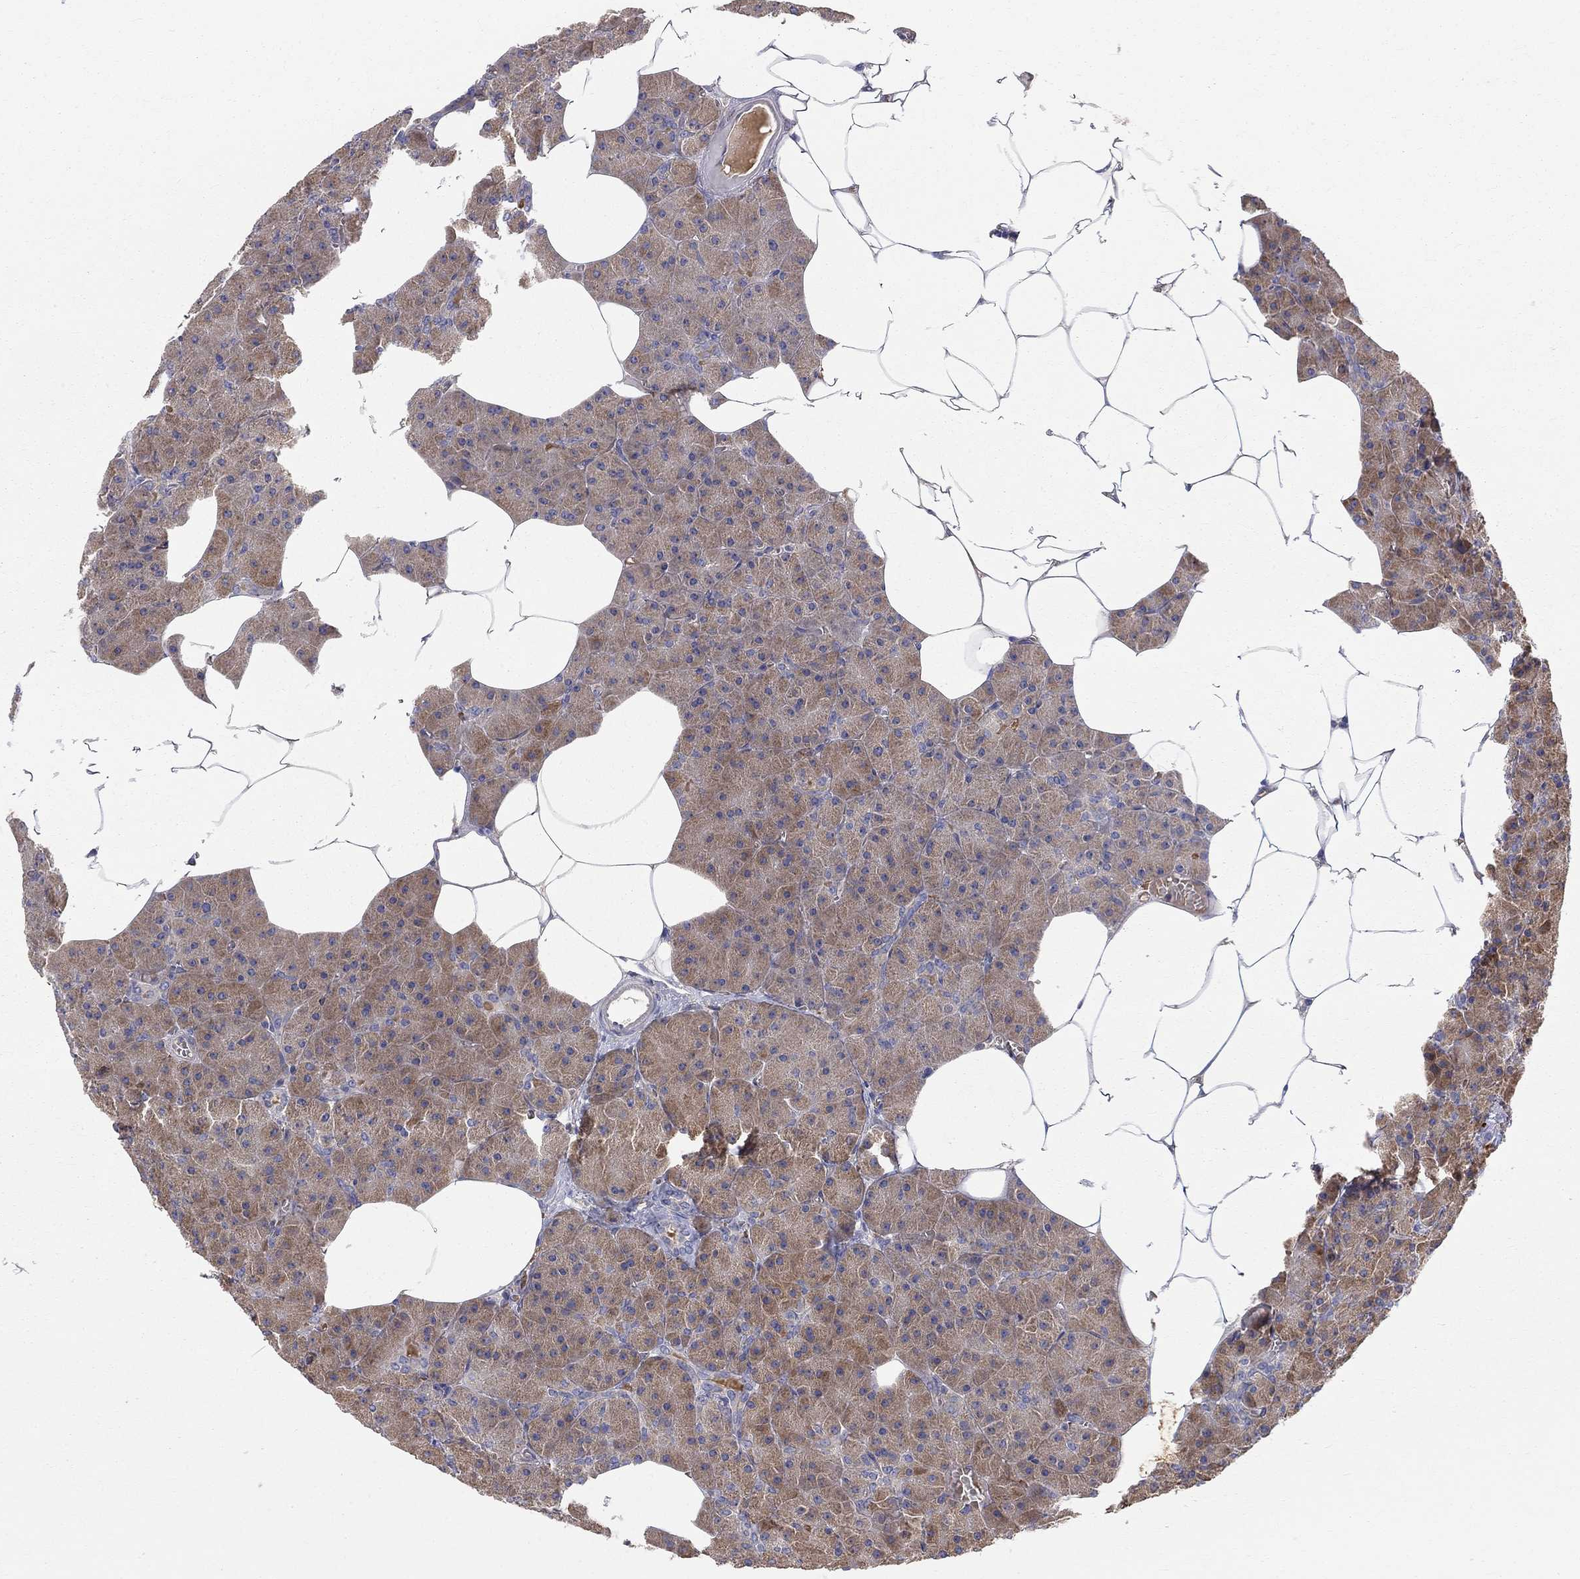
{"staining": {"intensity": "moderate", "quantity": ">75%", "location": "cytoplasmic/membranous"}, "tissue": "pancreas", "cell_type": "Exocrine glandular cells", "image_type": "normal", "snomed": [{"axis": "morphology", "description": "Normal tissue, NOS"}, {"axis": "topography", "description": "Pancreas"}], "caption": "A medium amount of moderate cytoplasmic/membranous staining is appreciated in about >75% of exocrine glandular cells in unremarkable pancreas. (DAB IHC, brown staining for protein, blue staining for nuclei).", "gene": "CASTOR1", "patient": {"sex": "male", "age": 61}}